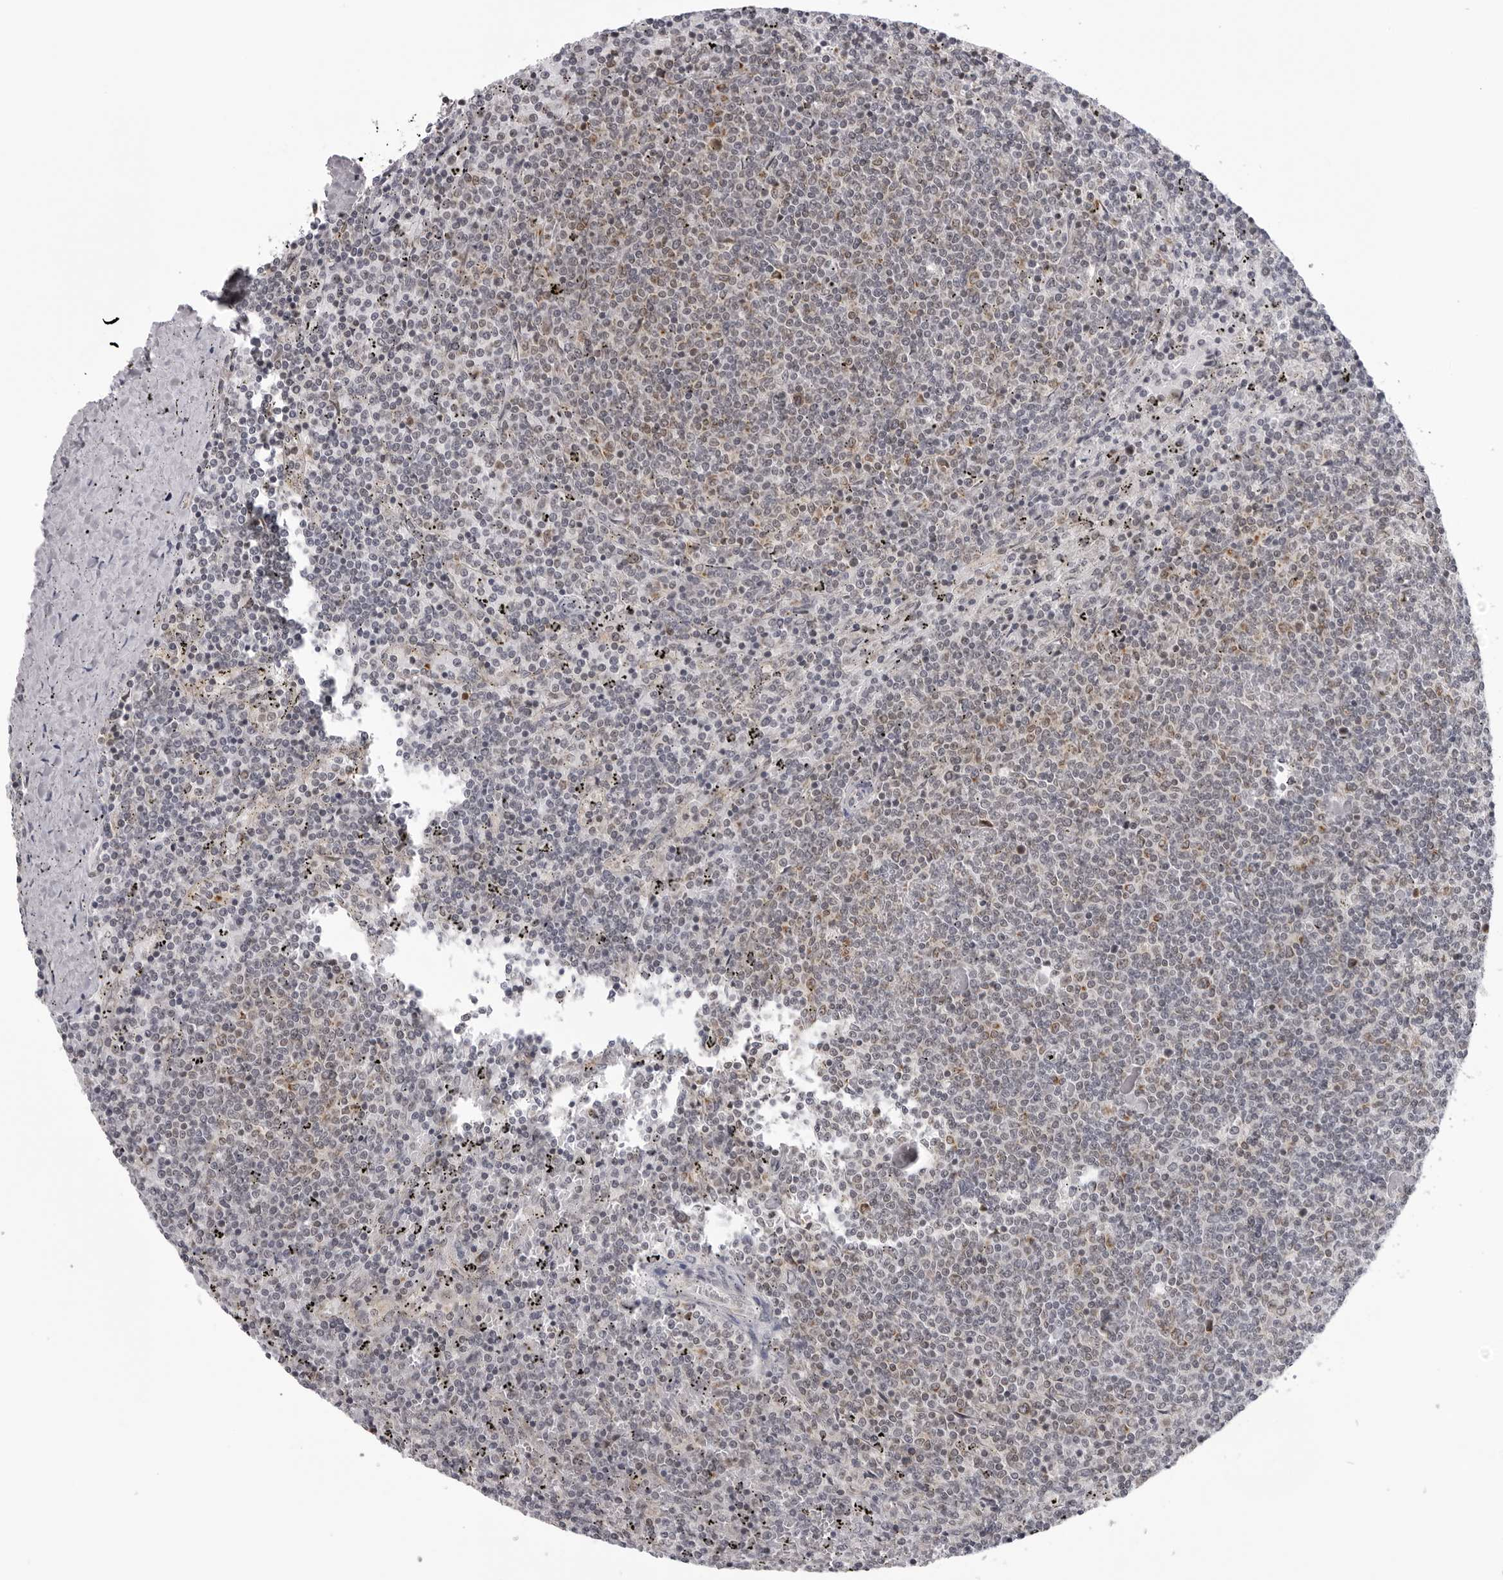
{"staining": {"intensity": "negative", "quantity": "none", "location": "none"}, "tissue": "lymphoma", "cell_type": "Tumor cells", "image_type": "cancer", "snomed": [{"axis": "morphology", "description": "Malignant lymphoma, non-Hodgkin's type, Low grade"}, {"axis": "topography", "description": "Spleen"}], "caption": "This is a image of IHC staining of lymphoma, which shows no positivity in tumor cells.", "gene": "MRPS15", "patient": {"sex": "female", "age": 50}}